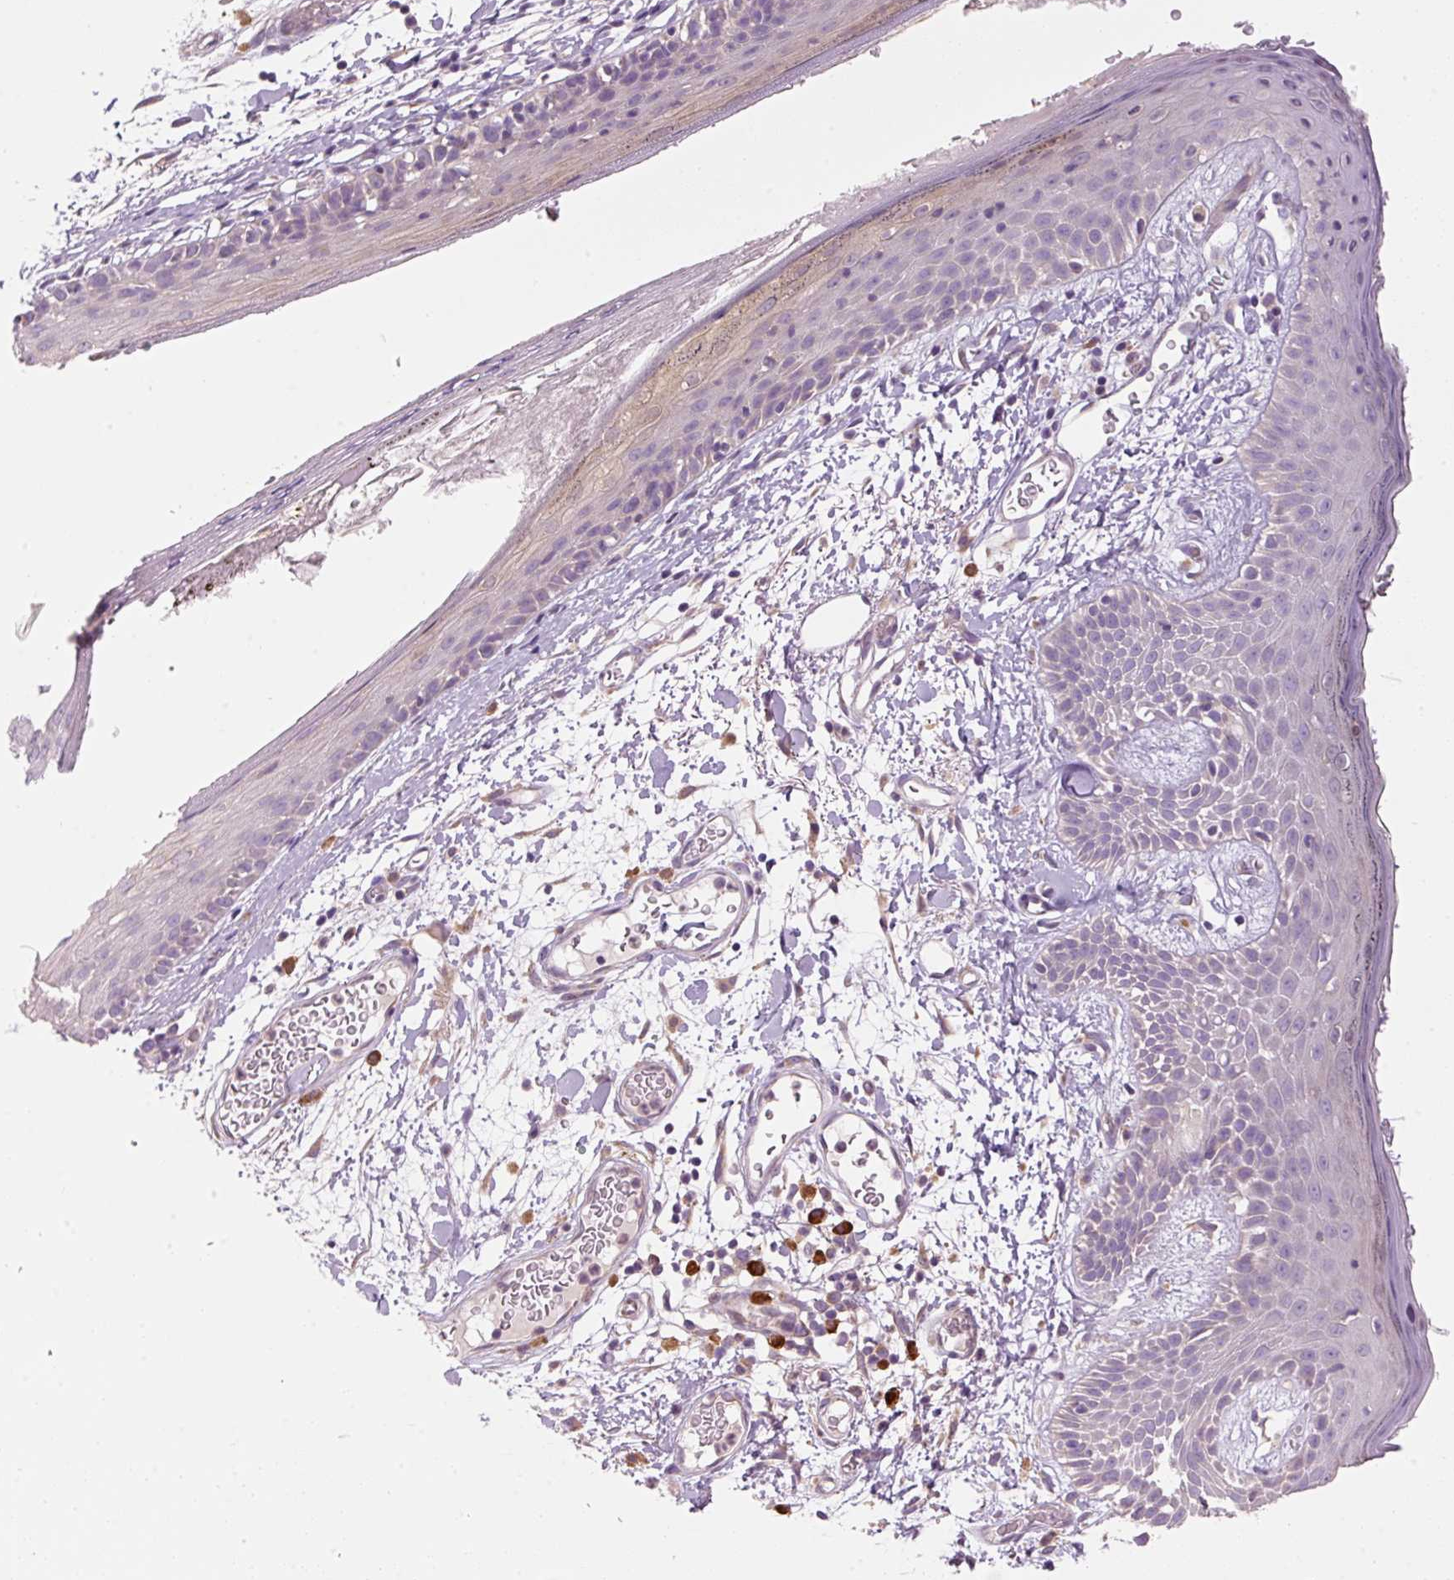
{"staining": {"intensity": "moderate", "quantity": "25%-75%", "location": "cytoplasmic/membranous"}, "tissue": "skin", "cell_type": "Fibroblasts", "image_type": "normal", "snomed": [{"axis": "morphology", "description": "Normal tissue, NOS"}, {"axis": "topography", "description": "Skin"}], "caption": "Protein staining of unremarkable skin exhibits moderate cytoplasmic/membranous positivity in approximately 25%-75% of fibroblasts. The protein is shown in brown color, while the nuclei are stained blue.", "gene": "PNPLA5", "patient": {"sex": "male", "age": 79}}